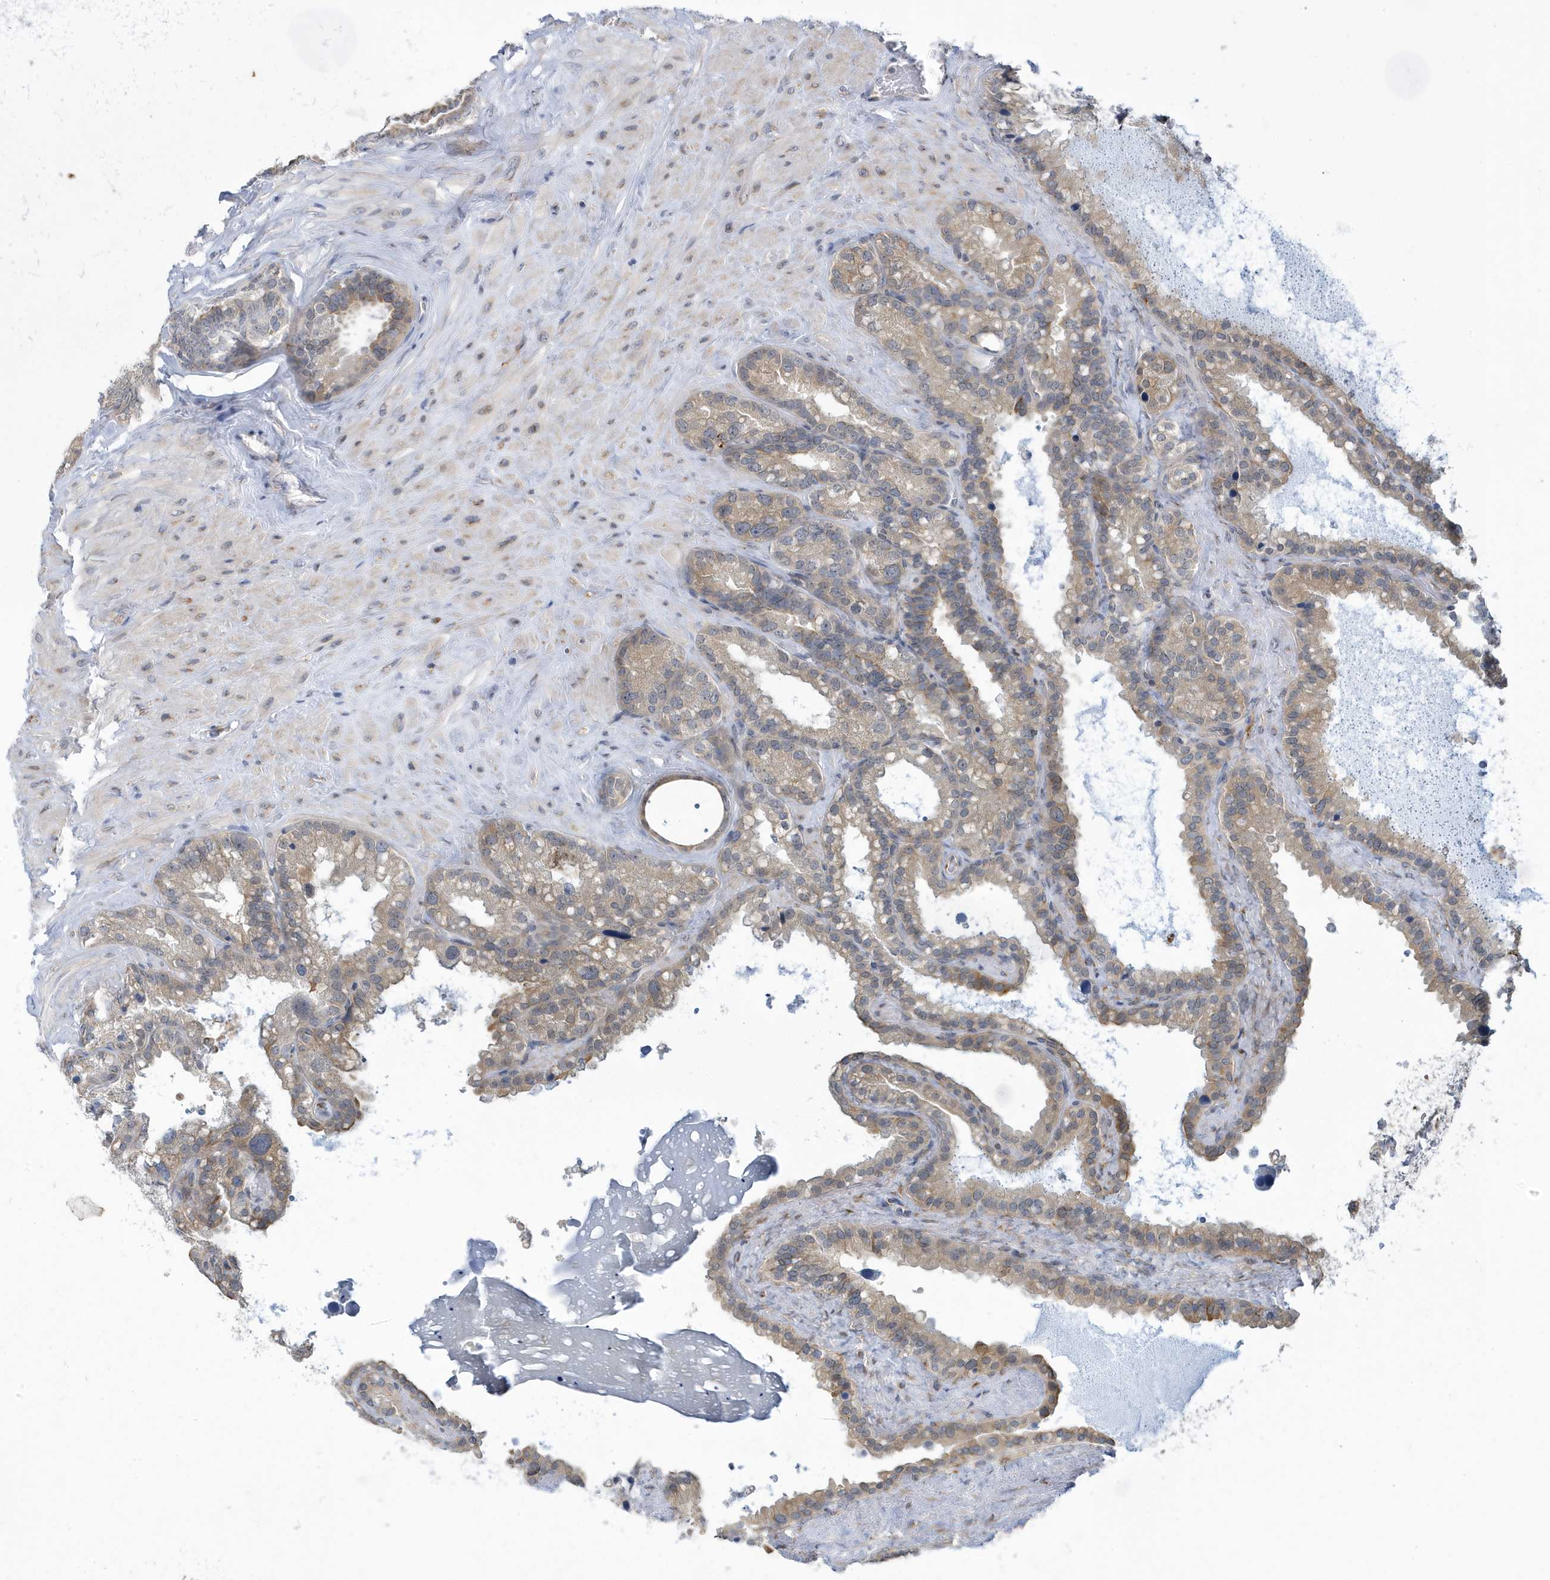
{"staining": {"intensity": "moderate", "quantity": "25%-75%", "location": "cytoplasmic/membranous,nuclear"}, "tissue": "seminal vesicle", "cell_type": "Glandular cells", "image_type": "normal", "snomed": [{"axis": "morphology", "description": "Normal tissue, NOS"}, {"axis": "topography", "description": "Prostate"}, {"axis": "topography", "description": "Seminal veicle"}], "caption": "Immunohistochemistry (IHC) of unremarkable seminal vesicle displays medium levels of moderate cytoplasmic/membranous,nuclear staining in about 25%-75% of glandular cells.", "gene": "ZNF654", "patient": {"sex": "male", "age": 68}}